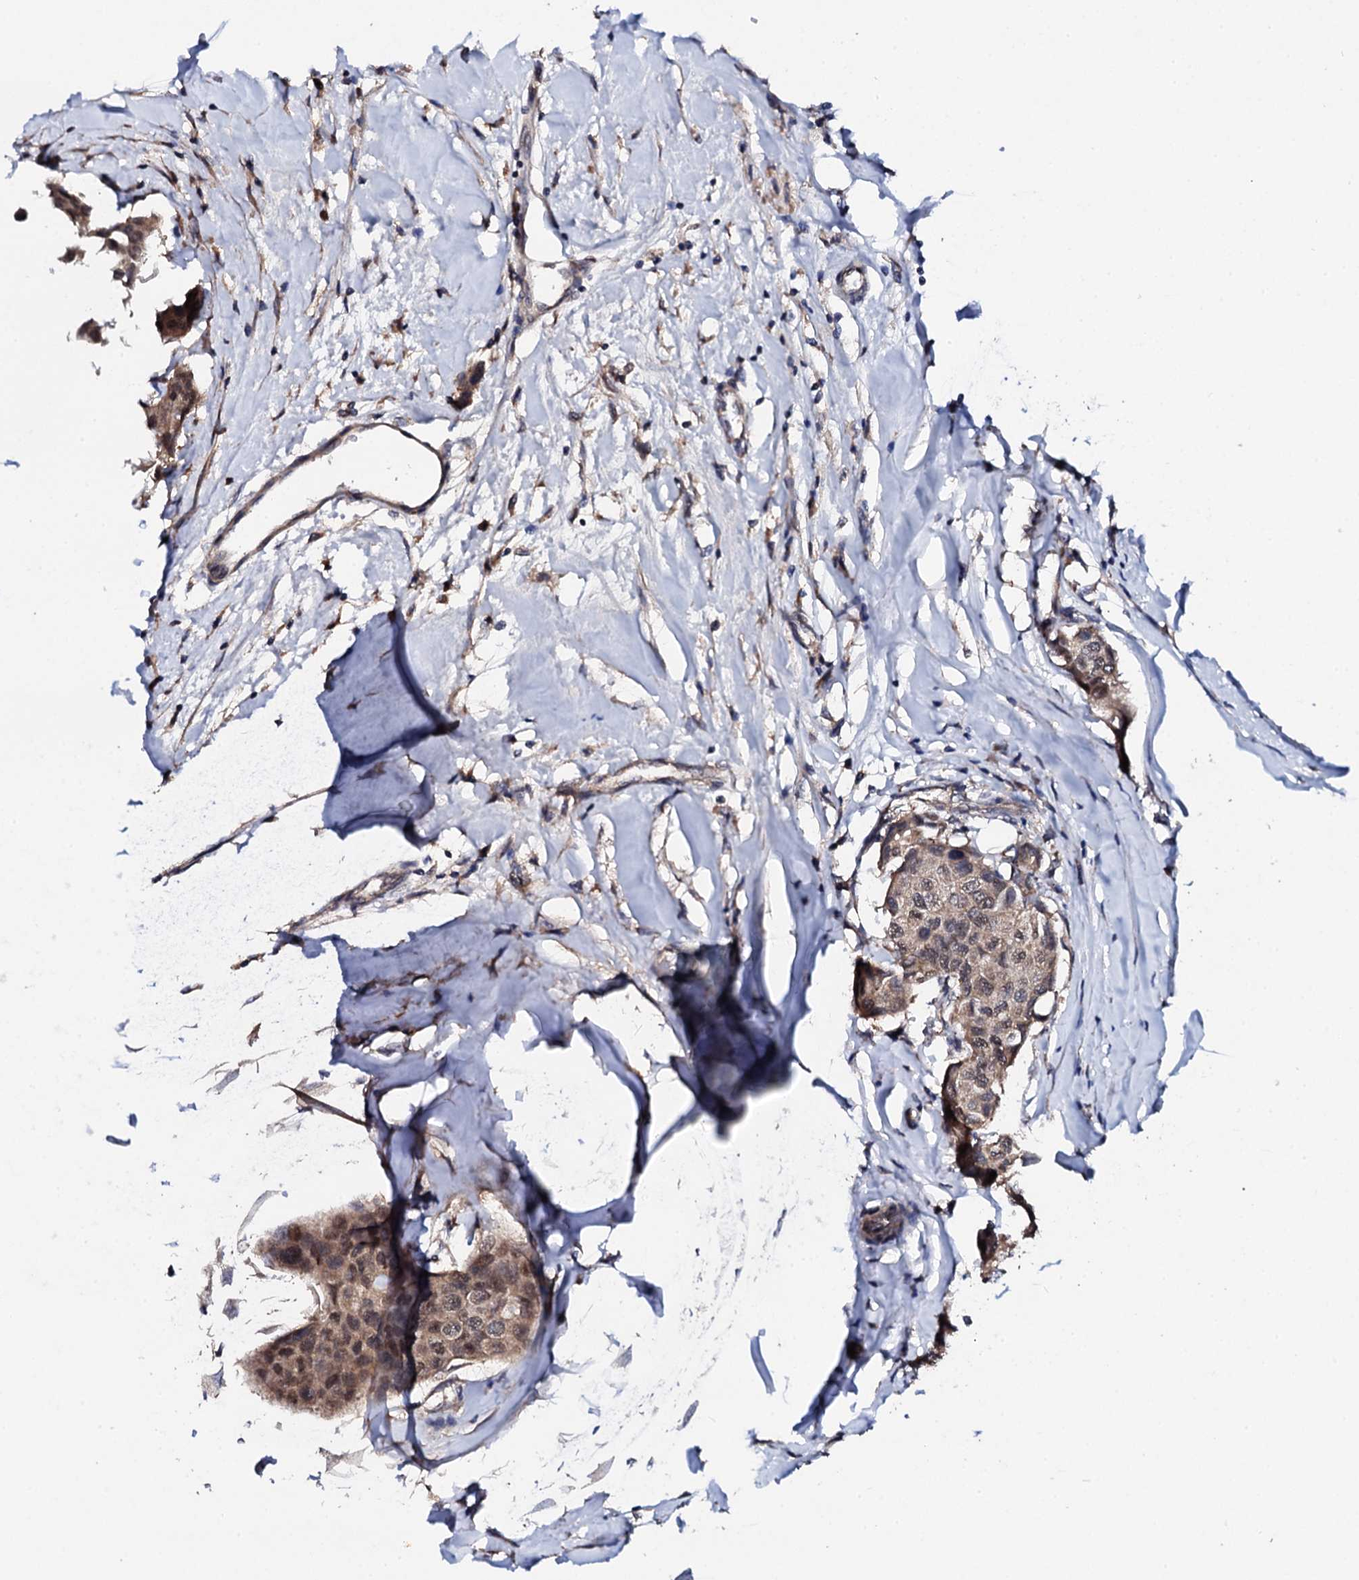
{"staining": {"intensity": "moderate", "quantity": ">75%", "location": "cytoplasmic/membranous,nuclear"}, "tissue": "breast cancer", "cell_type": "Tumor cells", "image_type": "cancer", "snomed": [{"axis": "morphology", "description": "Duct carcinoma"}, {"axis": "topography", "description": "Breast"}], "caption": "Immunohistochemical staining of human infiltrating ductal carcinoma (breast) demonstrates medium levels of moderate cytoplasmic/membranous and nuclear positivity in approximately >75% of tumor cells.", "gene": "IP6K1", "patient": {"sex": "female", "age": 80}}